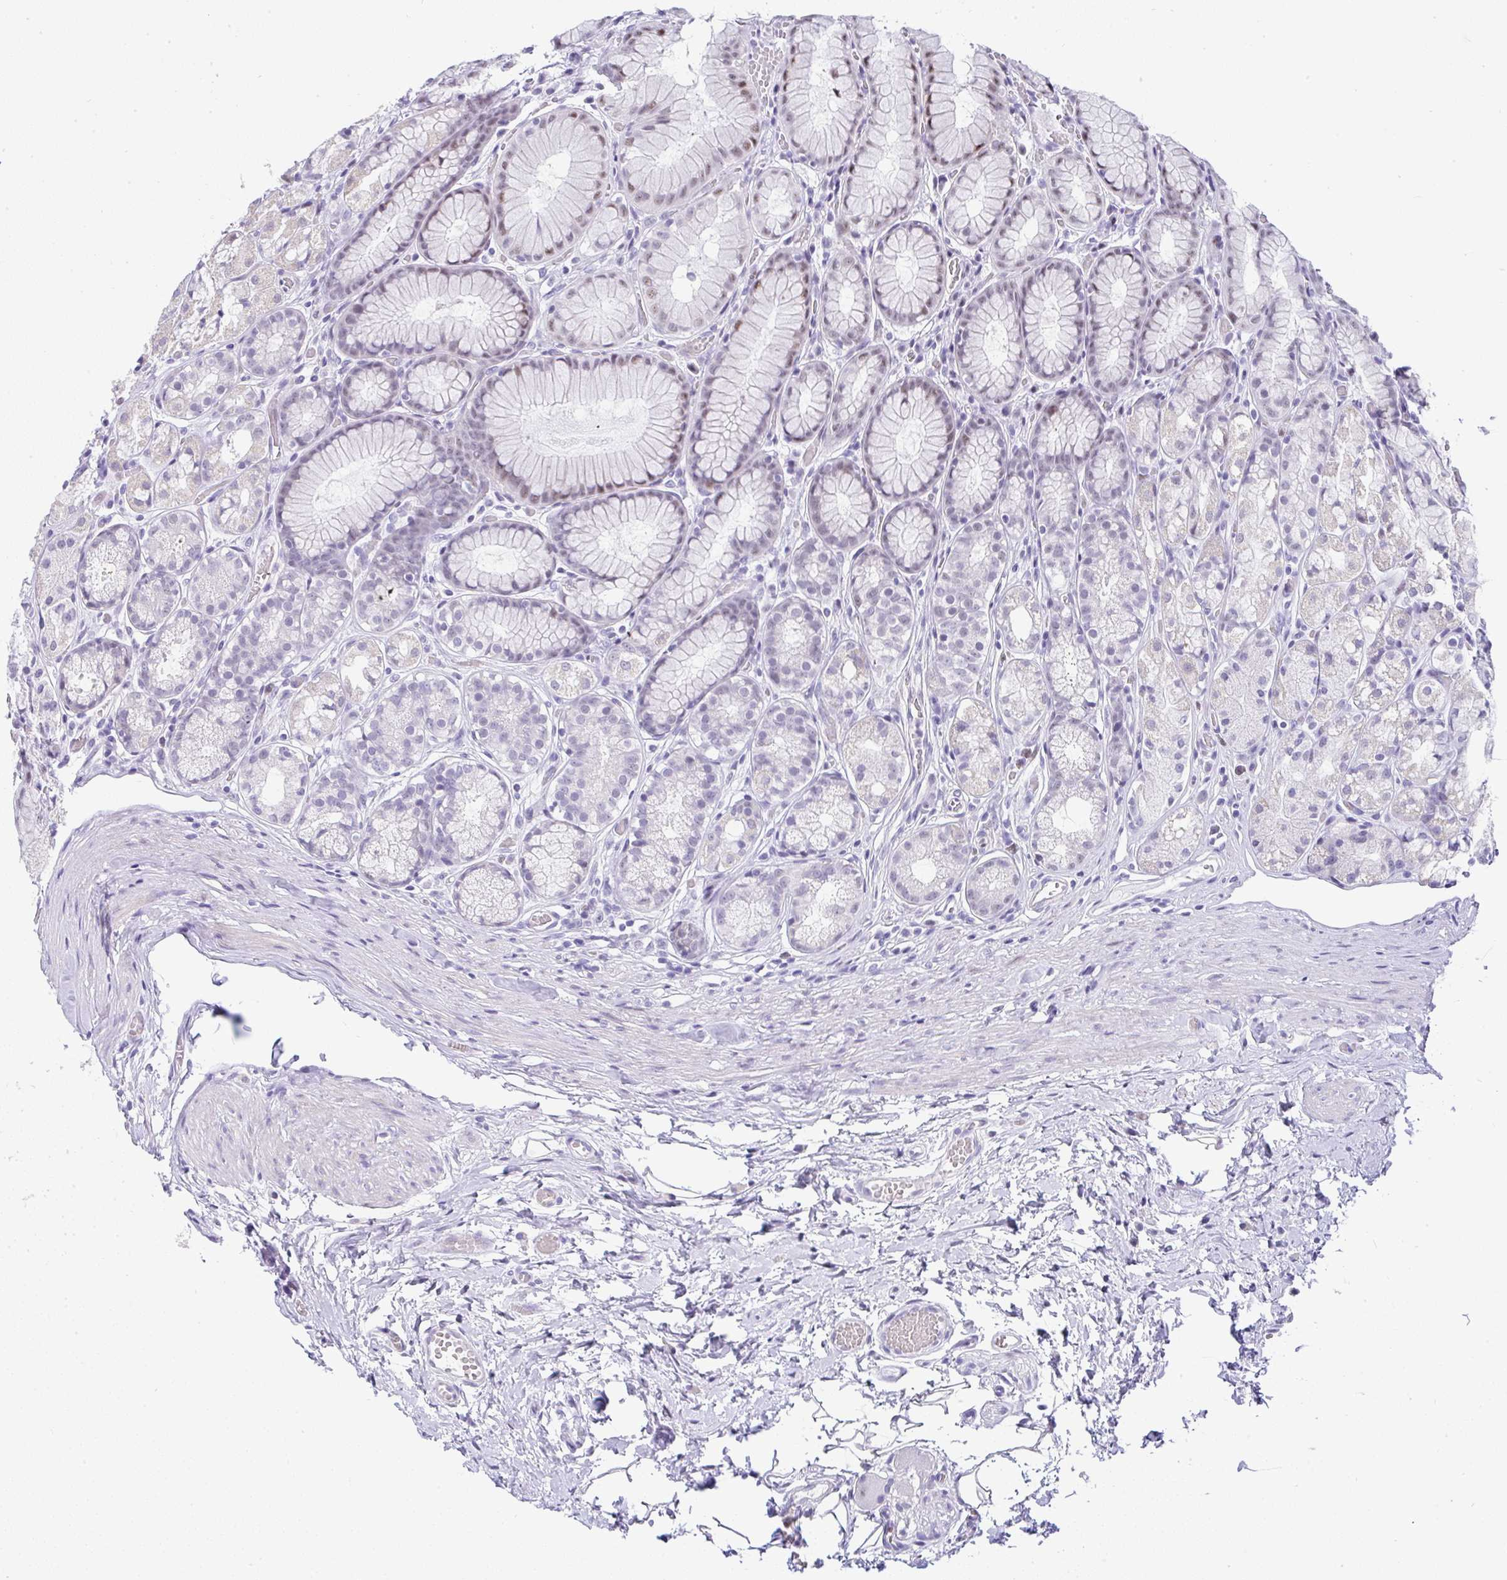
{"staining": {"intensity": "negative", "quantity": "none", "location": "none"}, "tissue": "stomach", "cell_type": "Glandular cells", "image_type": "normal", "snomed": [{"axis": "morphology", "description": "Normal tissue, NOS"}, {"axis": "topography", "description": "Smooth muscle"}, {"axis": "topography", "description": "Stomach"}], "caption": "Histopathology image shows no protein expression in glandular cells of benign stomach.", "gene": "NR1D2", "patient": {"sex": "male", "age": 70}}